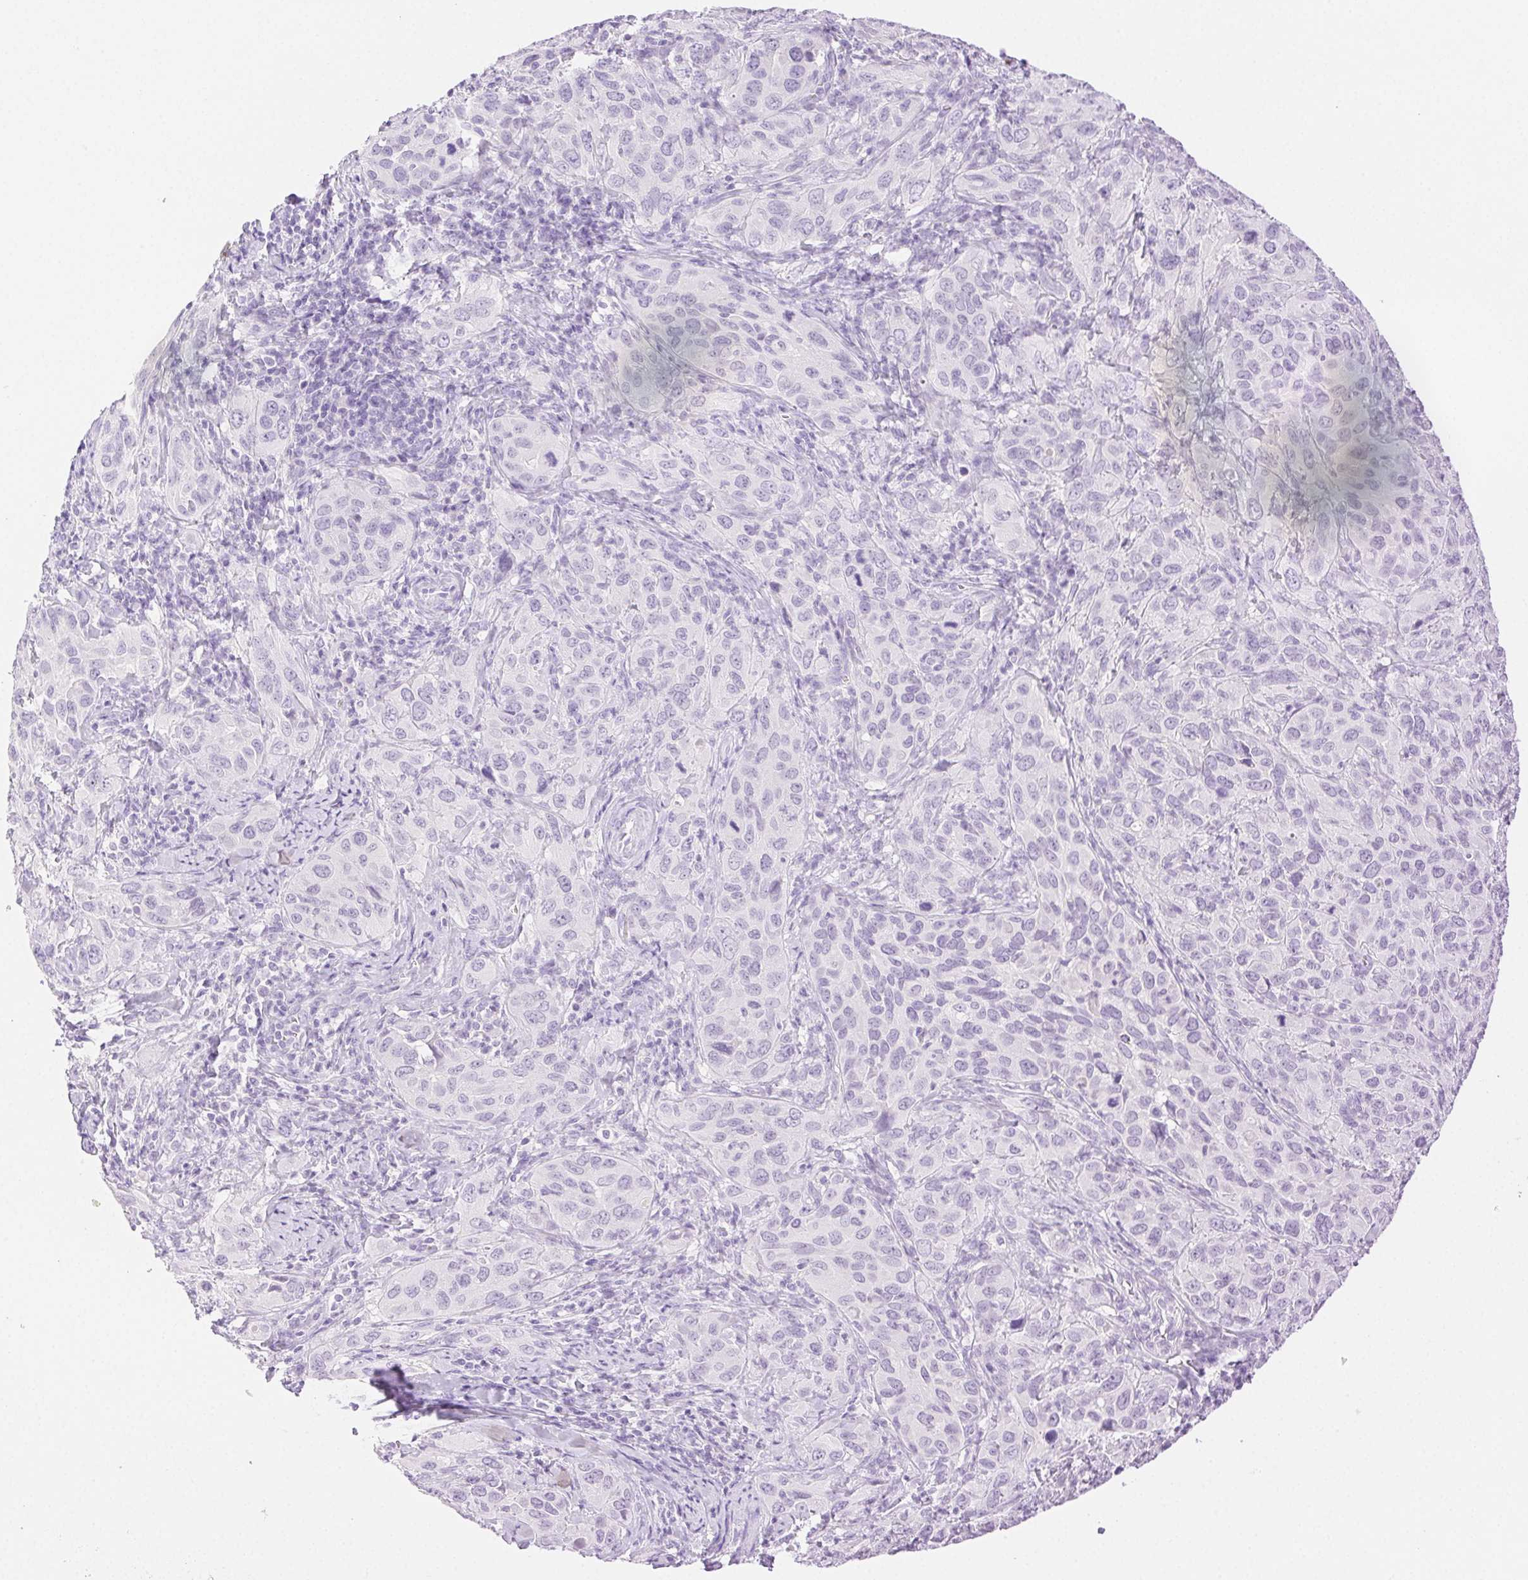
{"staining": {"intensity": "negative", "quantity": "none", "location": "none"}, "tissue": "cervical cancer", "cell_type": "Tumor cells", "image_type": "cancer", "snomed": [{"axis": "morphology", "description": "Normal tissue, NOS"}, {"axis": "morphology", "description": "Squamous cell carcinoma, NOS"}, {"axis": "topography", "description": "Cervix"}], "caption": "Photomicrograph shows no significant protein expression in tumor cells of cervical cancer.", "gene": "SPACA4", "patient": {"sex": "female", "age": 51}}